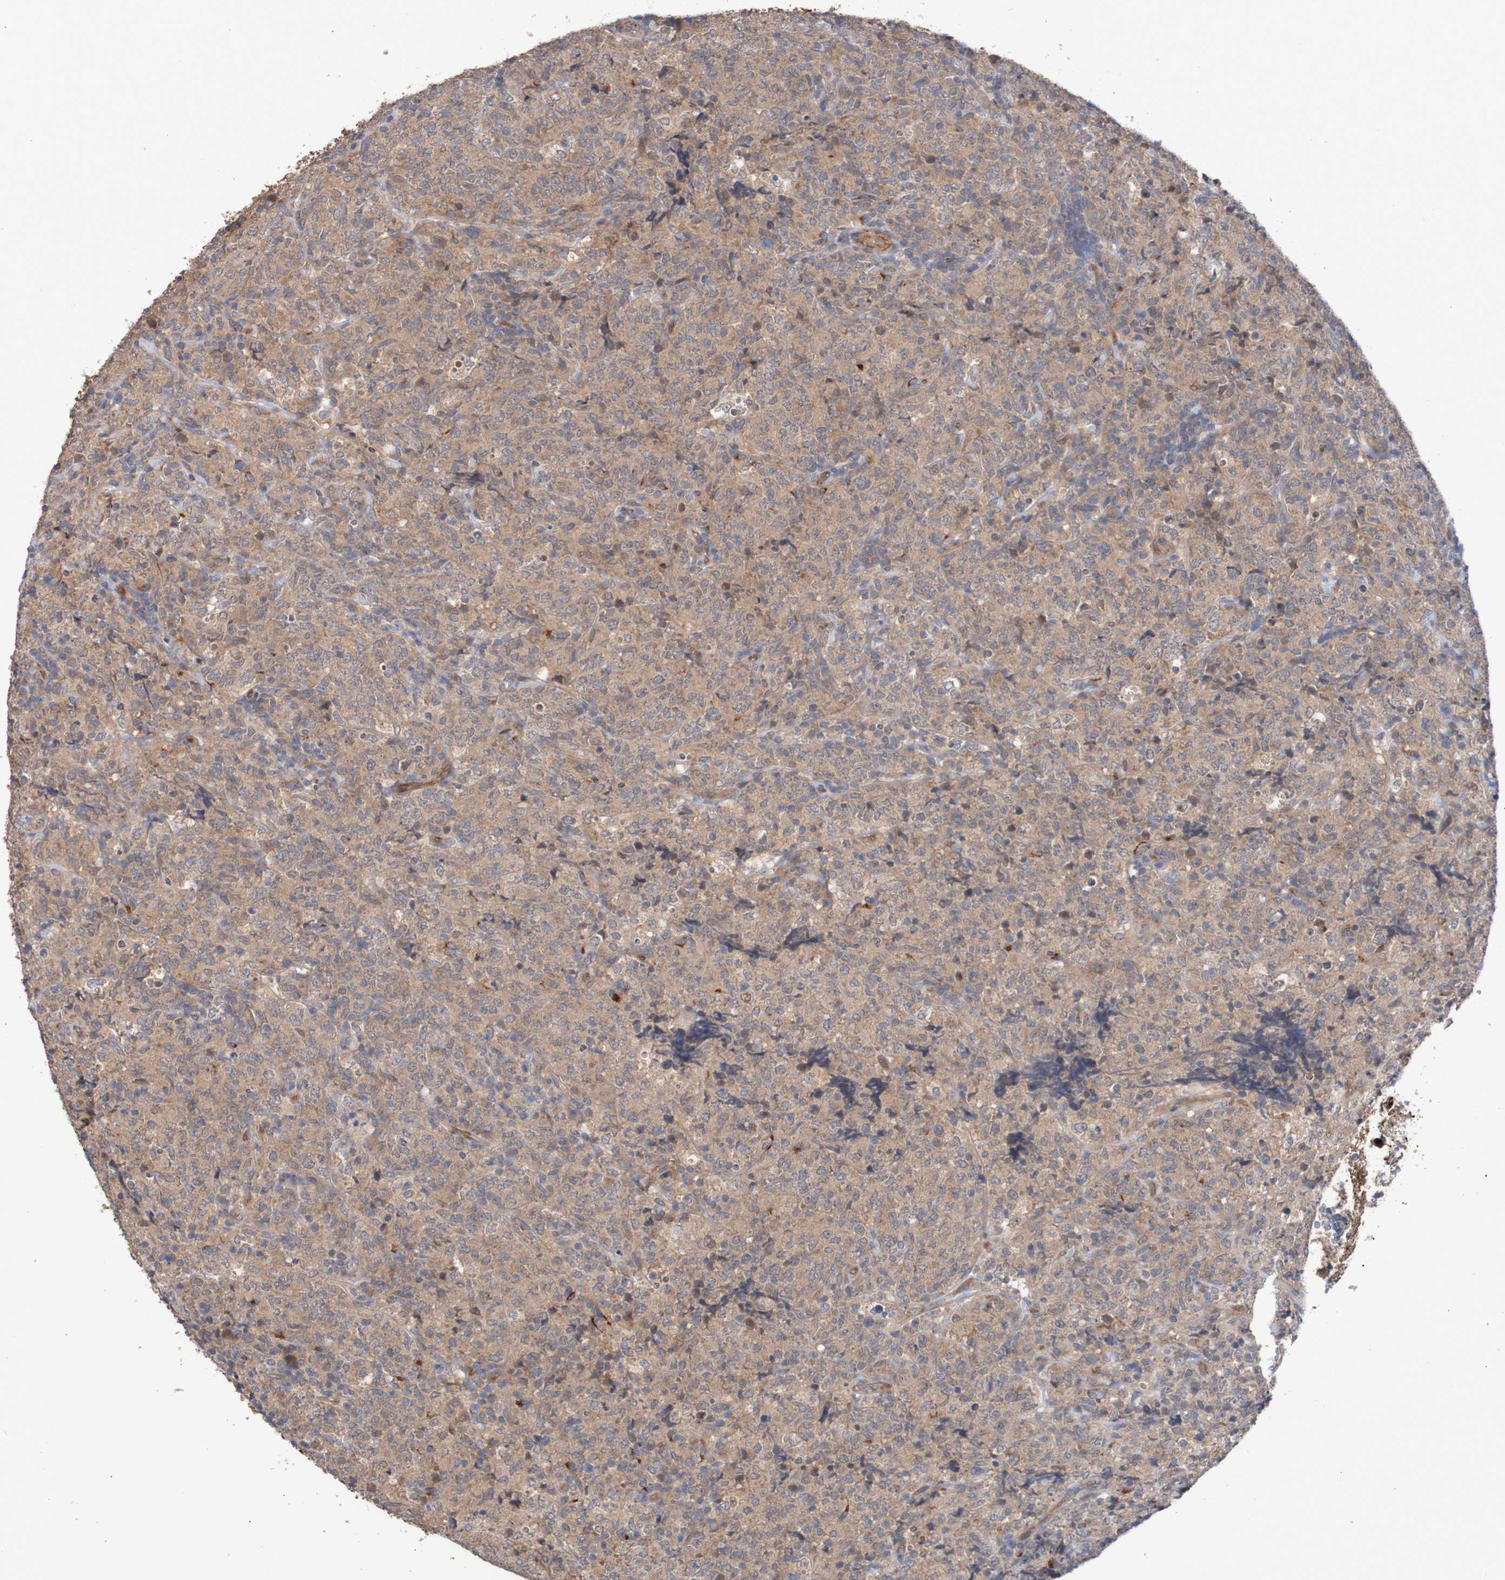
{"staining": {"intensity": "moderate", "quantity": ">75%", "location": "nuclear"}, "tissue": "lymphoma", "cell_type": "Tumor cells", "image_type": "cancer", "snomed": [{"axis": "morphology", "description": "Malignant lymphoma, non-Hodgkin's type, High grade"}, {"axis": "topography", "description": "Tonsil"}], "caption": "The histopathology image exhibits a brown stain indicating the presence of a protein in the nuclear of tumor cells in malignant lymphoma, non-Hodgkin's type (high-grade).", "gene": "ST8SIA6", "patient": {"sex": "female", "age": 36}}